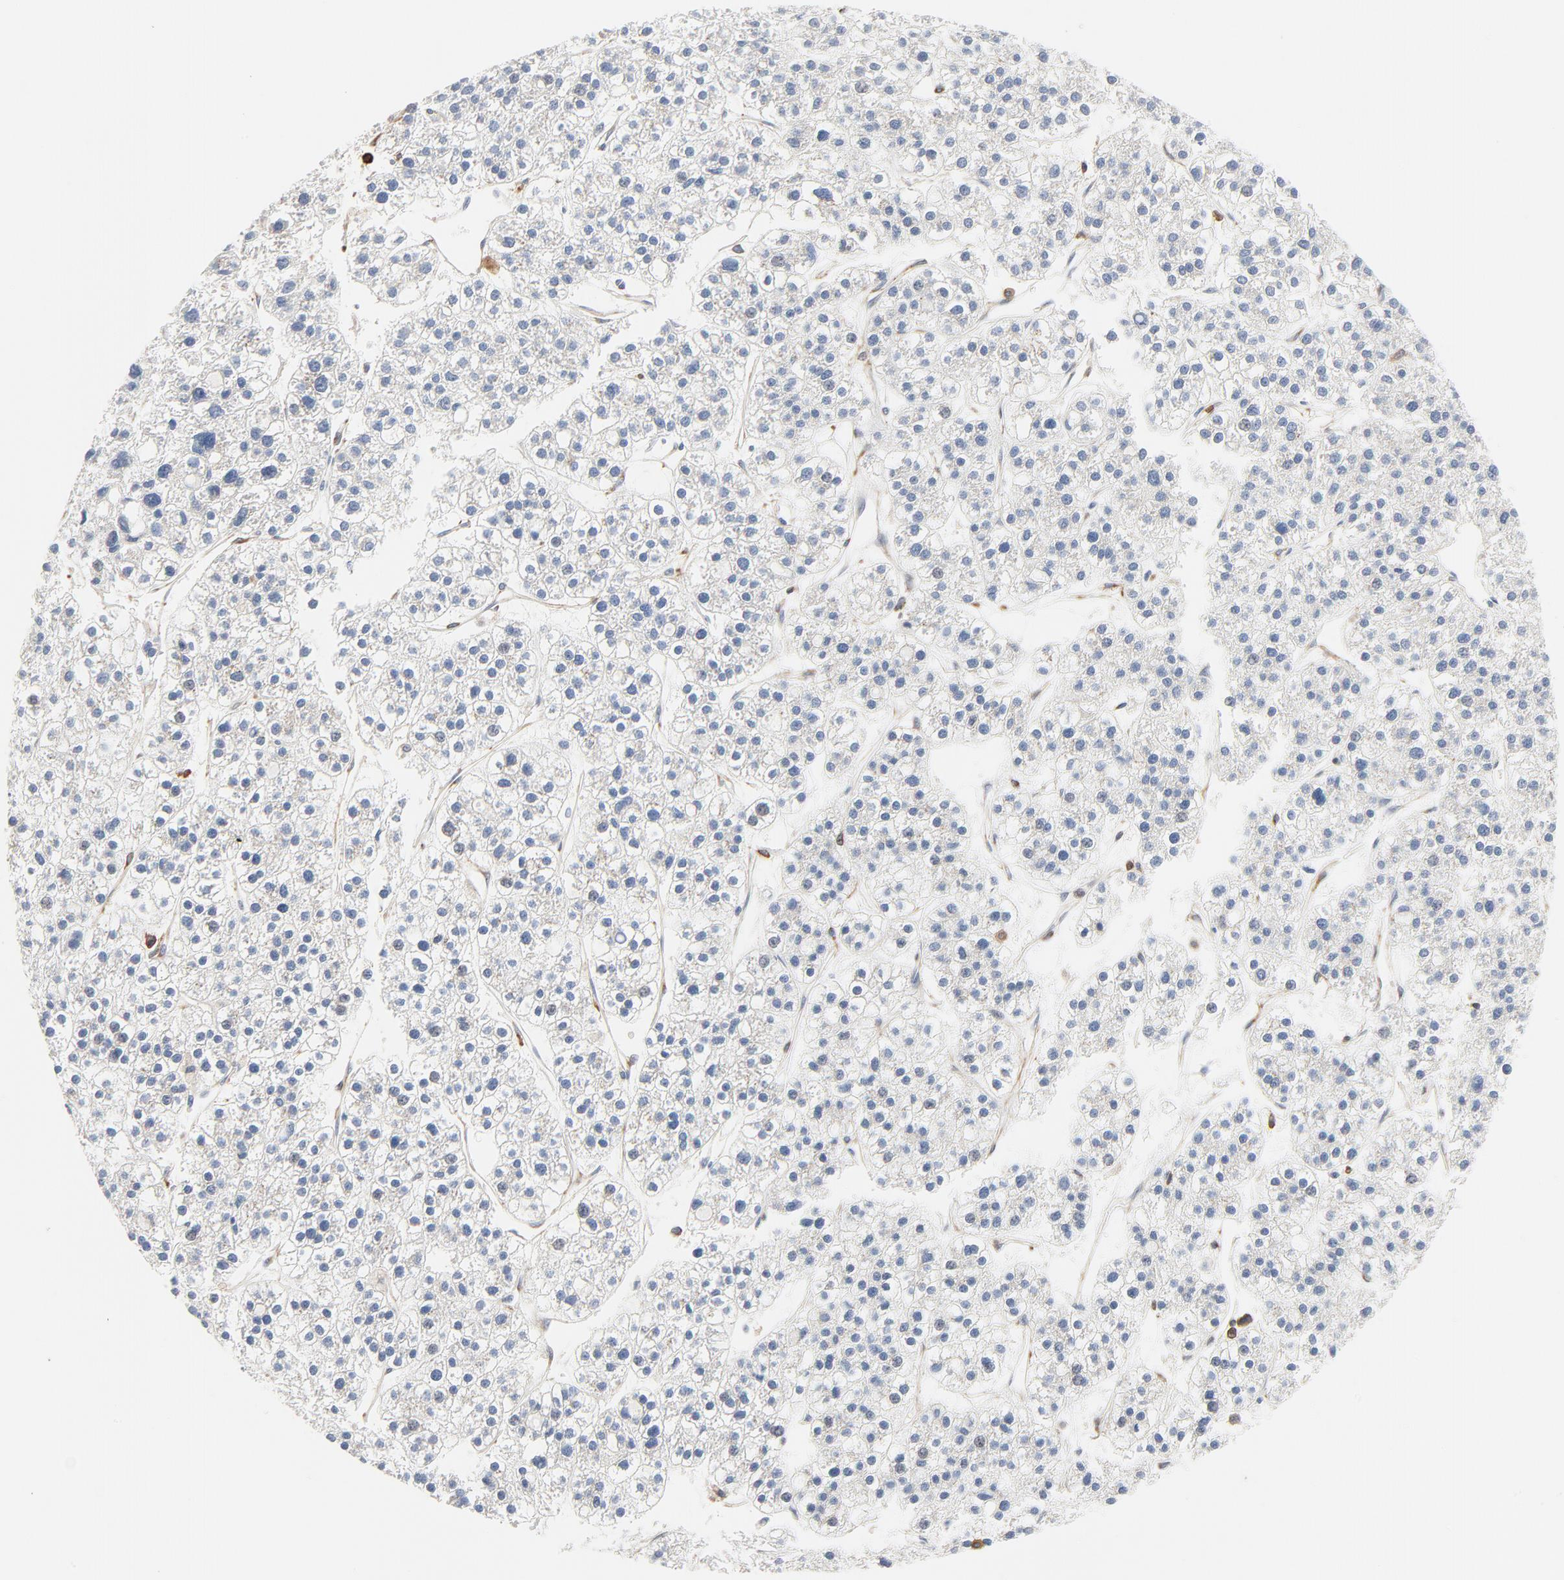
{"staining": {"intensity": "negative", "quantity": "none", "location": "none"}, "tissue": "liver cancer", "cell_type": "Tumor cells", "image_type": "cancer", "snomed": [{"axis": "morphology", "description": "Carcinoma, Hepatocellular, NOS"}, {"axis": "topography", "description": "Liver"}], "caption": "A high-resolution image shows IHC staining of liver cancer (hepatocellular carcinoma), which shows no significant staining in tumor cells.", "gene": "SH3KBP1", "patient": {"sex": "female", "age": 85}}